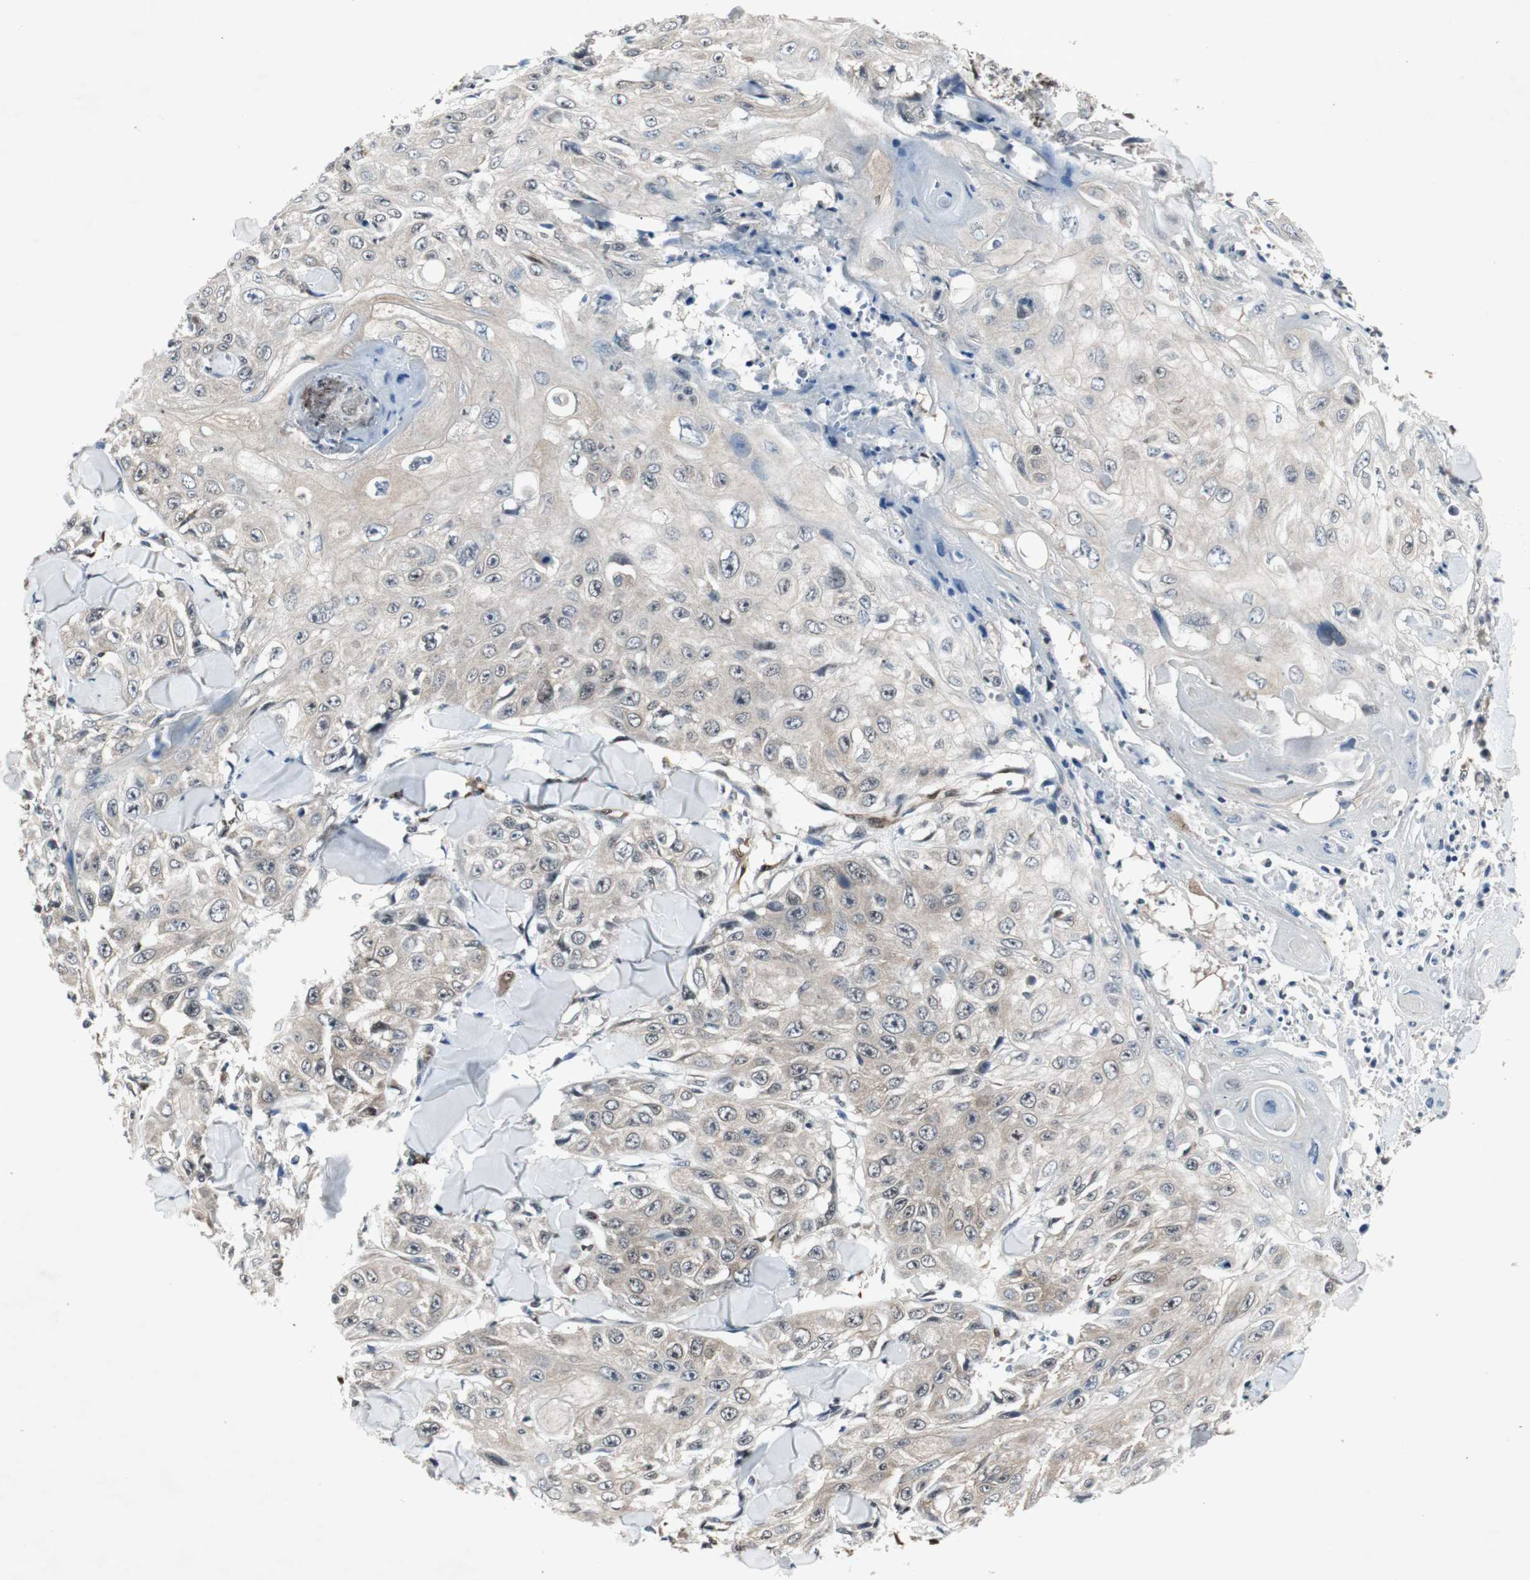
{"staining": {"intensity": "negative", "quantity": "none", "location": "none"}, "tissue": "skin cancer", "cell_type": "Tumor cells", "image_type": "cancer", "snomed": [{"axis": "morphology", "description": "Squamous cell carcinoma, NOS"}, {"axis": "topography", "description": "Skin"}], "caption": "This is an IHC micrograph of human skin cancer (squamous cell carcinoma). There is no staining in tumor cells.", "gene": "SMAD1", "patient": {"sex": "male", "age": 86}}